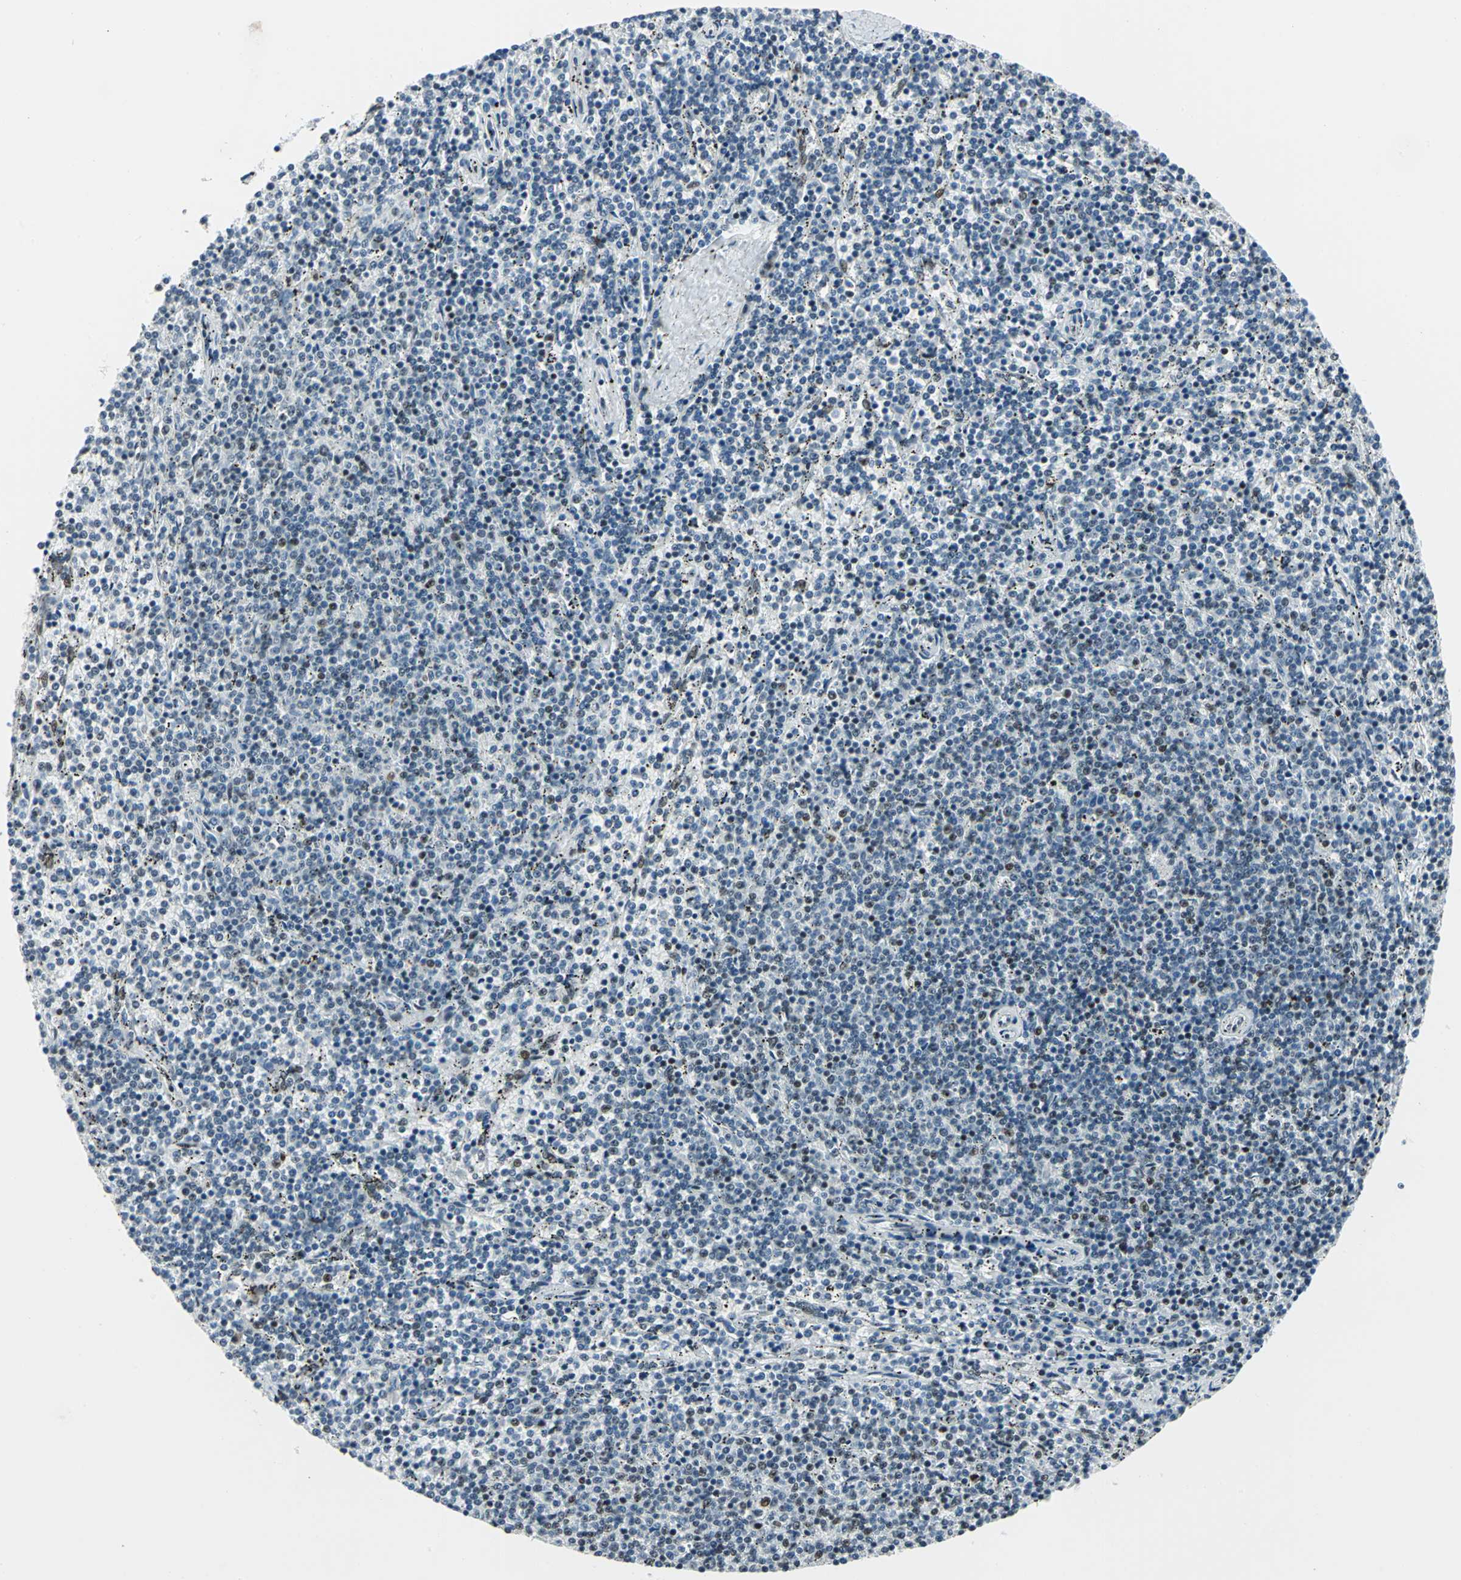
{"staining": {"intensity": "weak", "quantity": "<25%", "location": "nuclear"}, "tissue": "lymphoma", "cell_type": "Tumor cells", "image_type": "cancer", "snomed": [{"axis": "morphology", "description": "Malignant lymphoma, non-Hodgkin's type, Low grade"}, {"axis": "topography", "description": "Spleen"}], "caption": "Immunohistochemistry (IHC) micrograph of neoplastic tissue: lymphoma stained with DAB reveals no significant protein staining in tumor cells.", "gene": "KAT6B", "patient": {"sex": "female", "age": 50}}